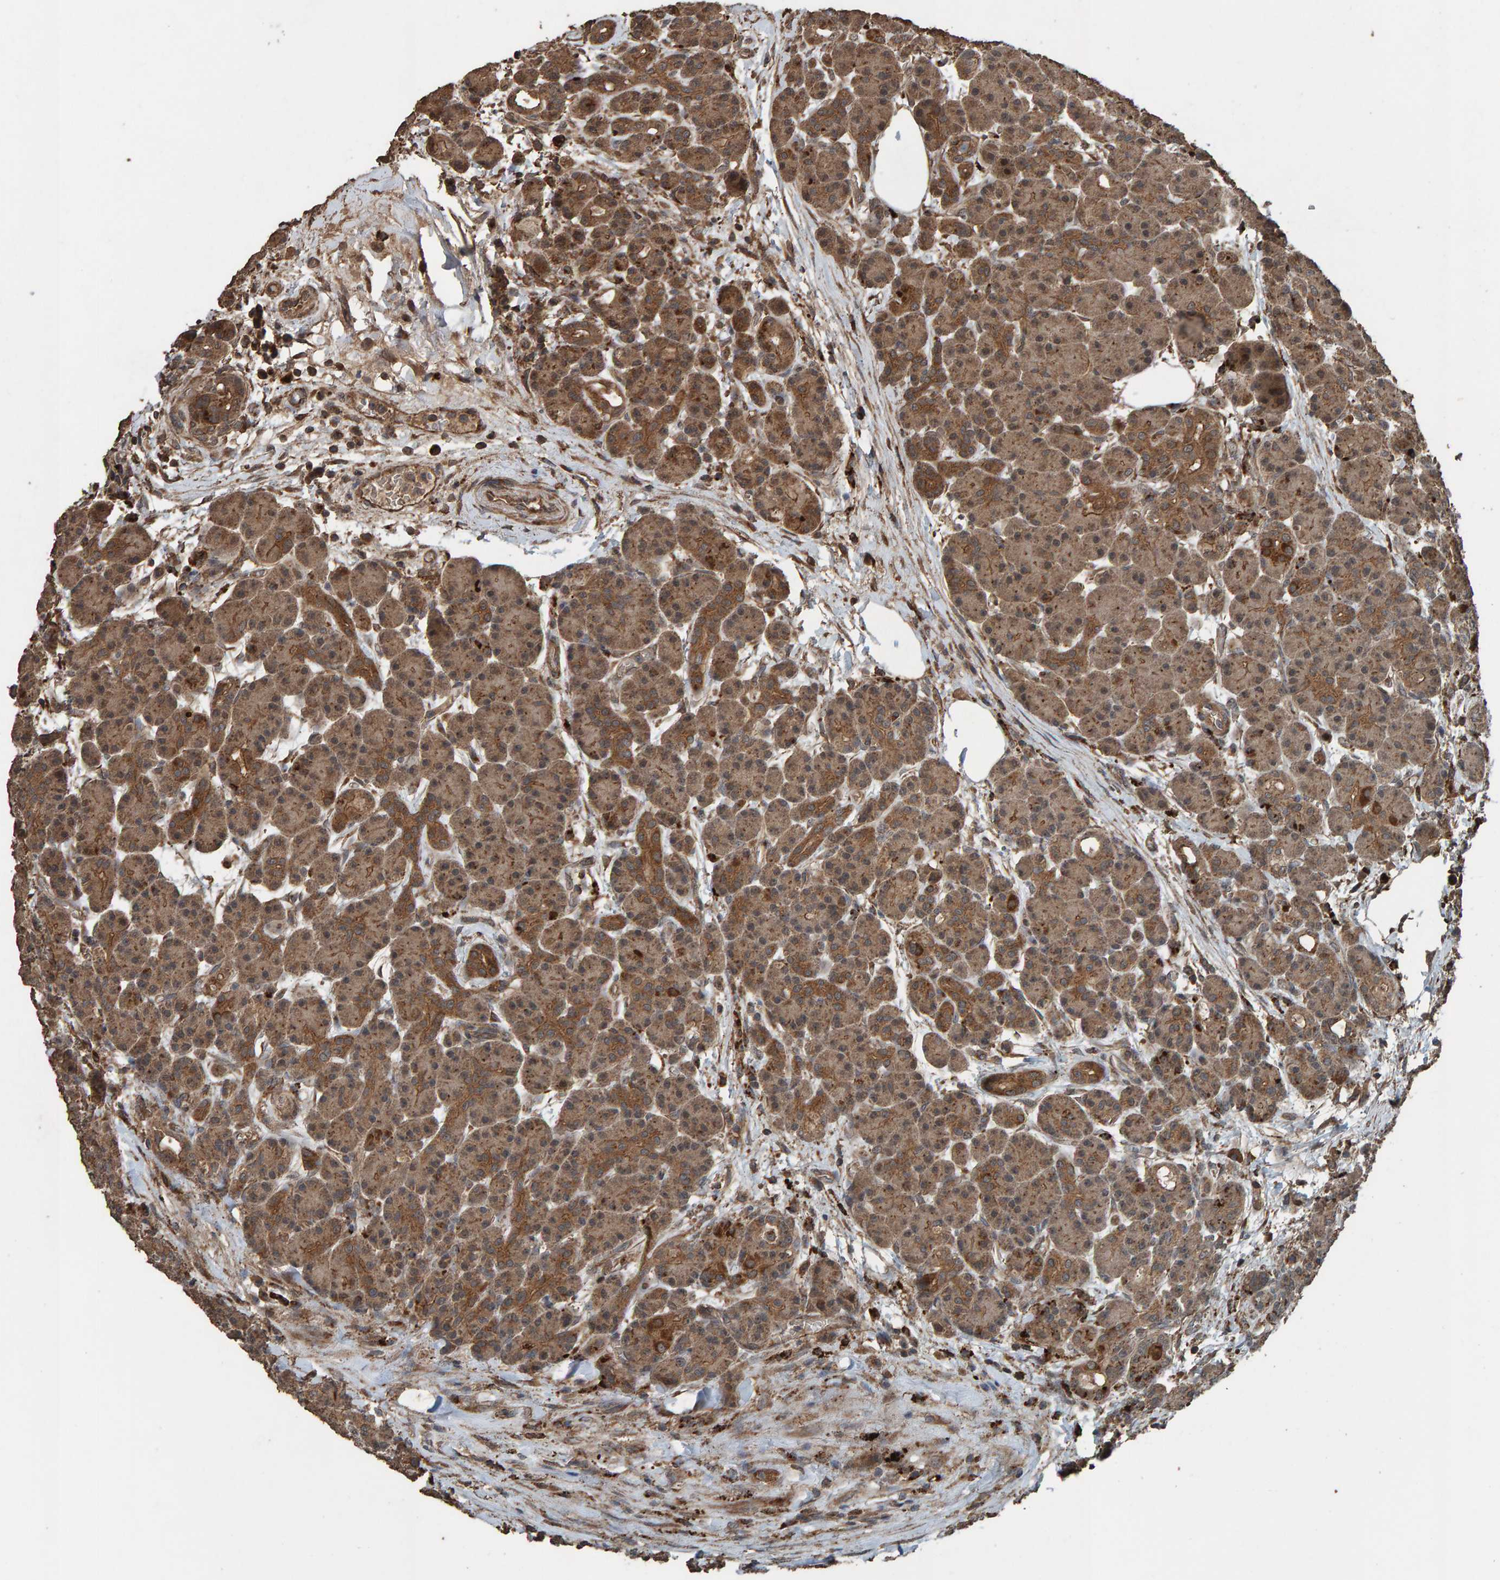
{"staining": {"intensity": "moderate", "quantity": ">75%", "location": "cytoplasmic/membranous"}, "tissue": "pancreas", "cell_type": "Exocrine glandular cells", "image_type": "normal", "snomed": [{"axis": "morphology", "description": "Normal tissue, NOS"}, {"axis": "topography", "description": "Pancreas"}], "caption": "Pancreas stained with immunohistochemistry (IHC) displays moderate cytoplasmic/membranous expression in approximately >75% of exocrine glandular cells.", "gene": "DUS1L", "patient": {"sex": "male", "age": 63}}